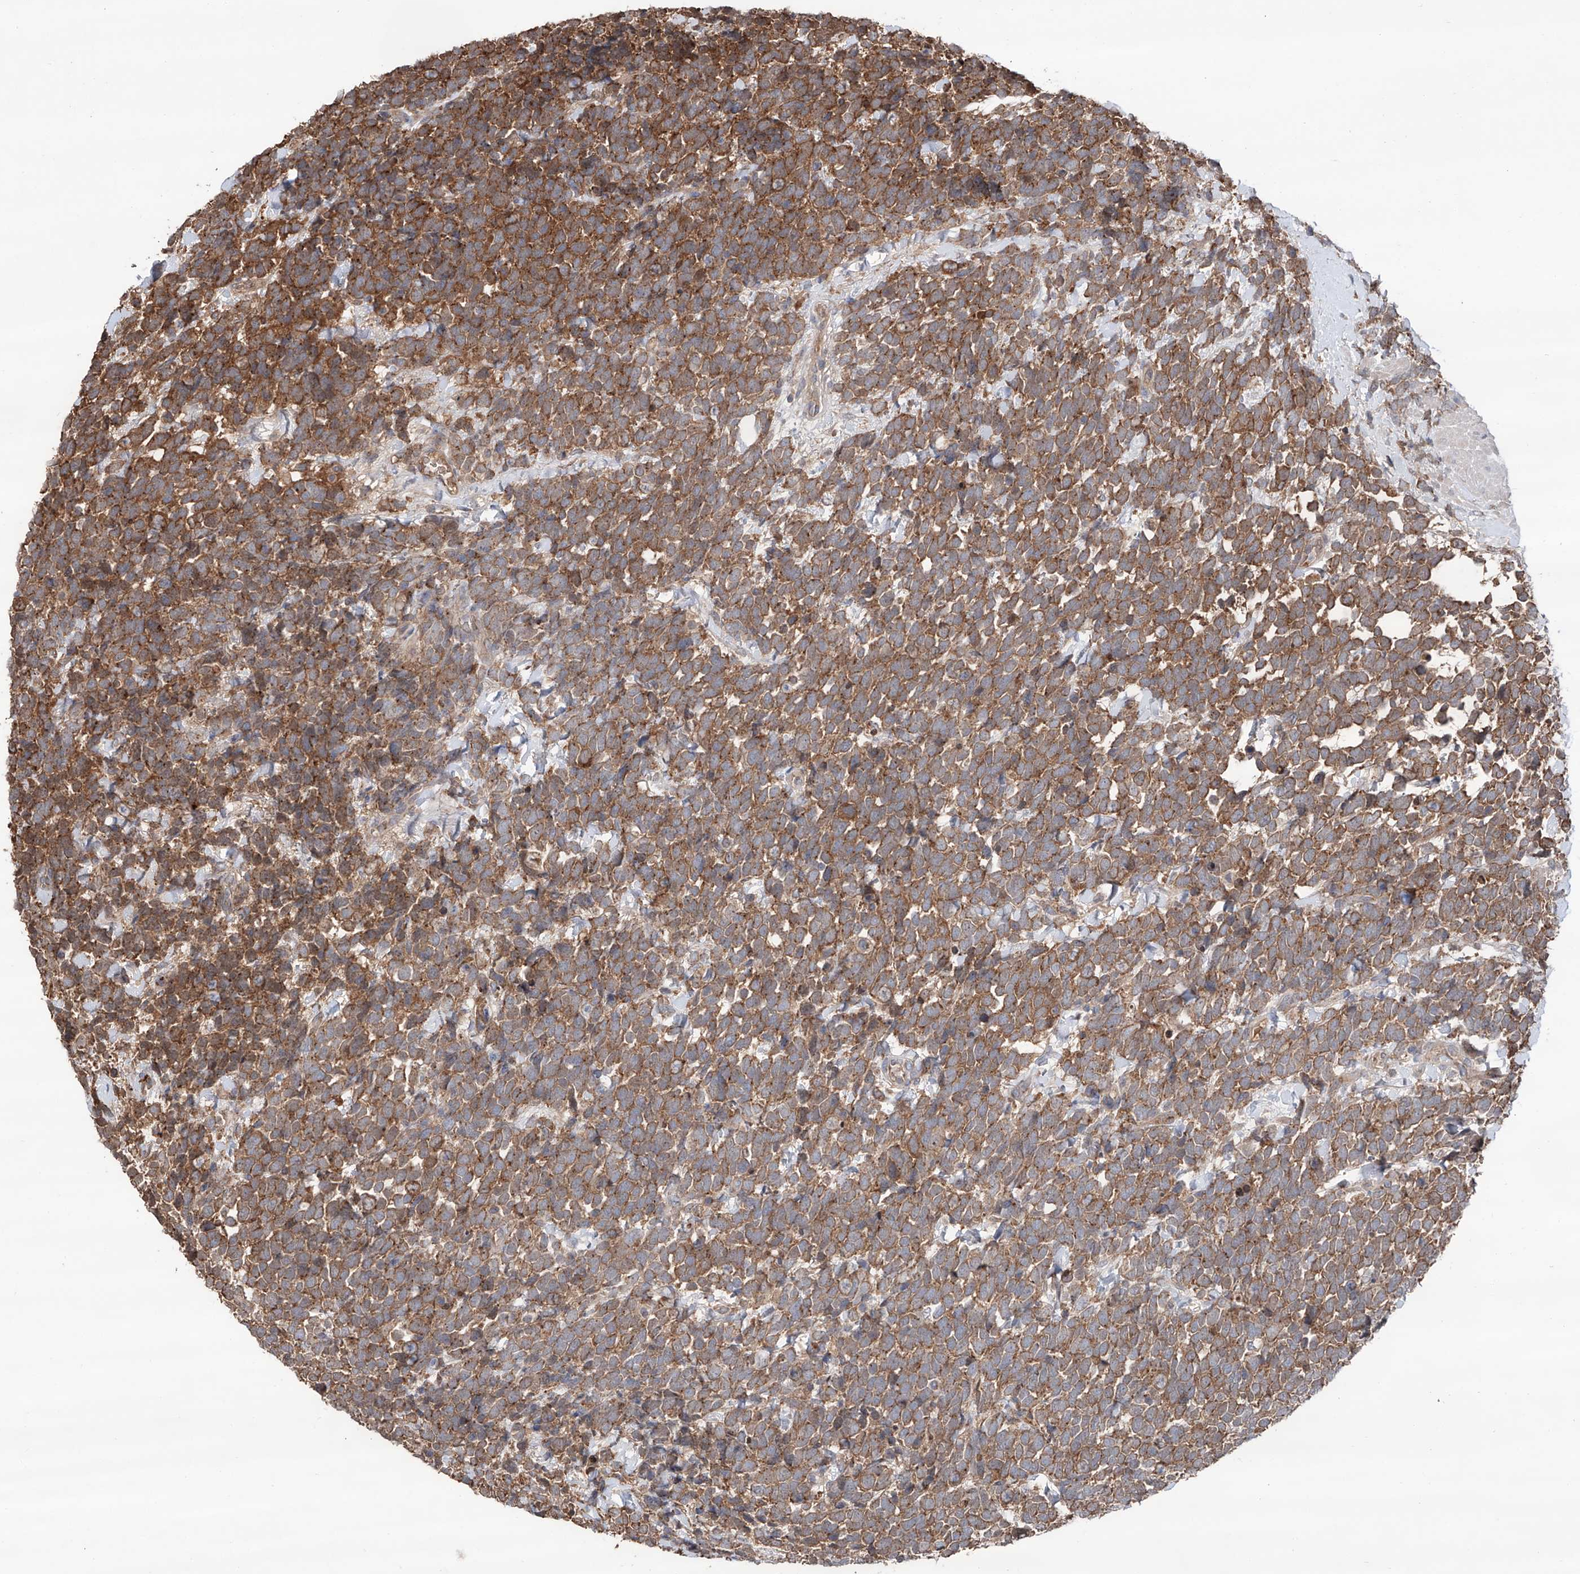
{"staining": {"intensity": "moderate", "quantity": ">75%", "location": "cytoplasmic/membranous"}, "tissue": "urothelial cancer", "cell_type": "Tumor cells", "image_type": "cancer", "snomed": [{"axis": "morphology", "description": "Urothelial carcinoma, High grade"}, {"axis": "topography", "description": "Urinary bladder"}], "caption": "Tumor cells display moderate cytoplasmic/membranous expression in about >75% of cells in urothelial cancer.", "gene": "EDN1", "patient": {"sex": "female", "age": 82}}